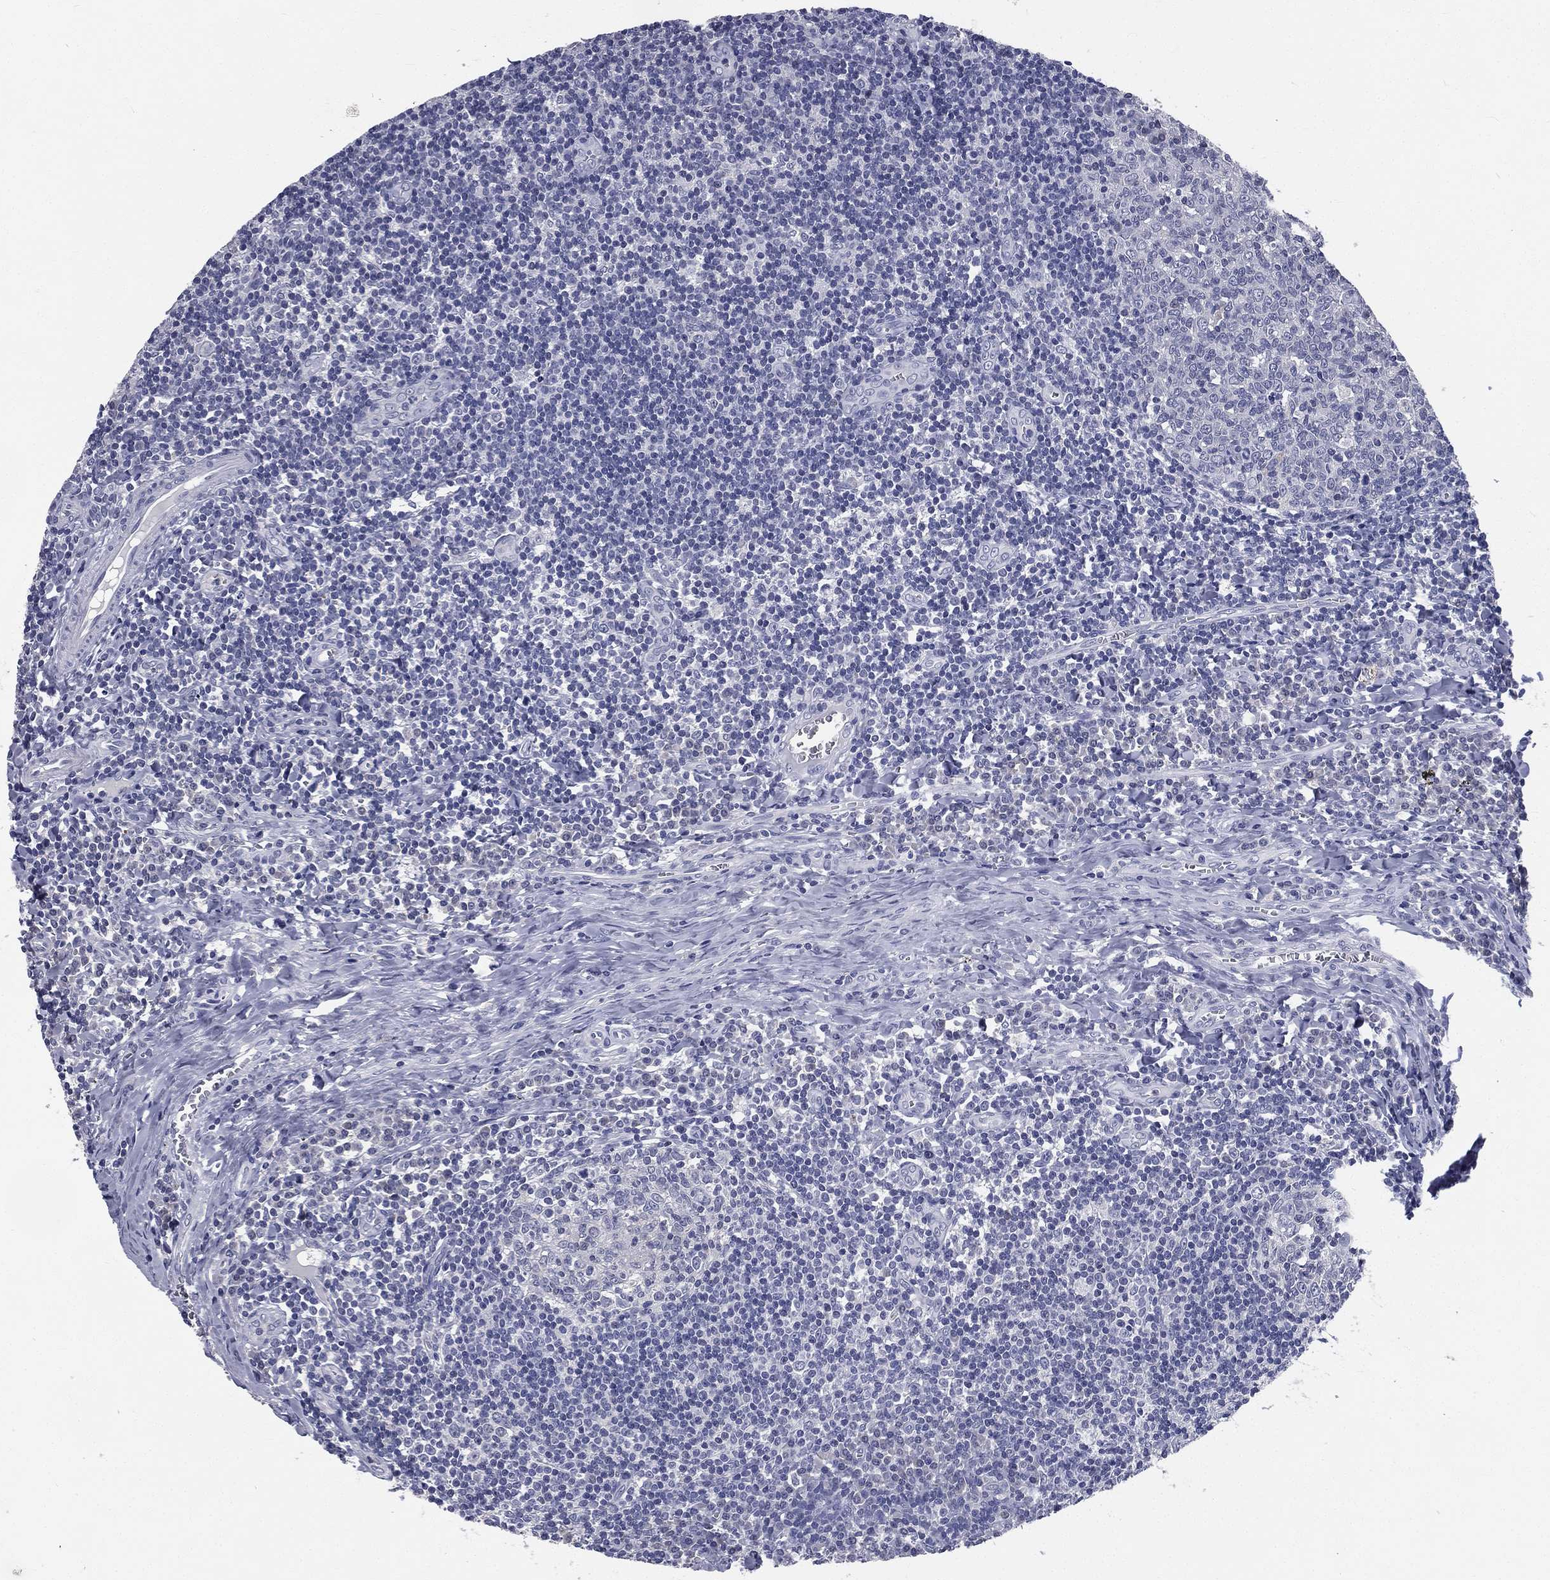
{"staining": {"intensity": "negative", "quantity": "none", "location": "none"}, "tissue": "tonsil", "cell_type": "Germinal center cells", "image_type": "normal", "snomed": [{"axis": "morphology", "description": "Normal tissue, NOS"}, {"axis": "morphology", "description": "Inflammation, NOS"}, {"axis": "topography", "description": "Tonsil"}], "caption": "Immunohistochemistry (IHC) of normal human tonsil demonstrates no positivity in germinal center cells.", "gene": "IFT27", "patient": {"sex": "female", "age": 31}}